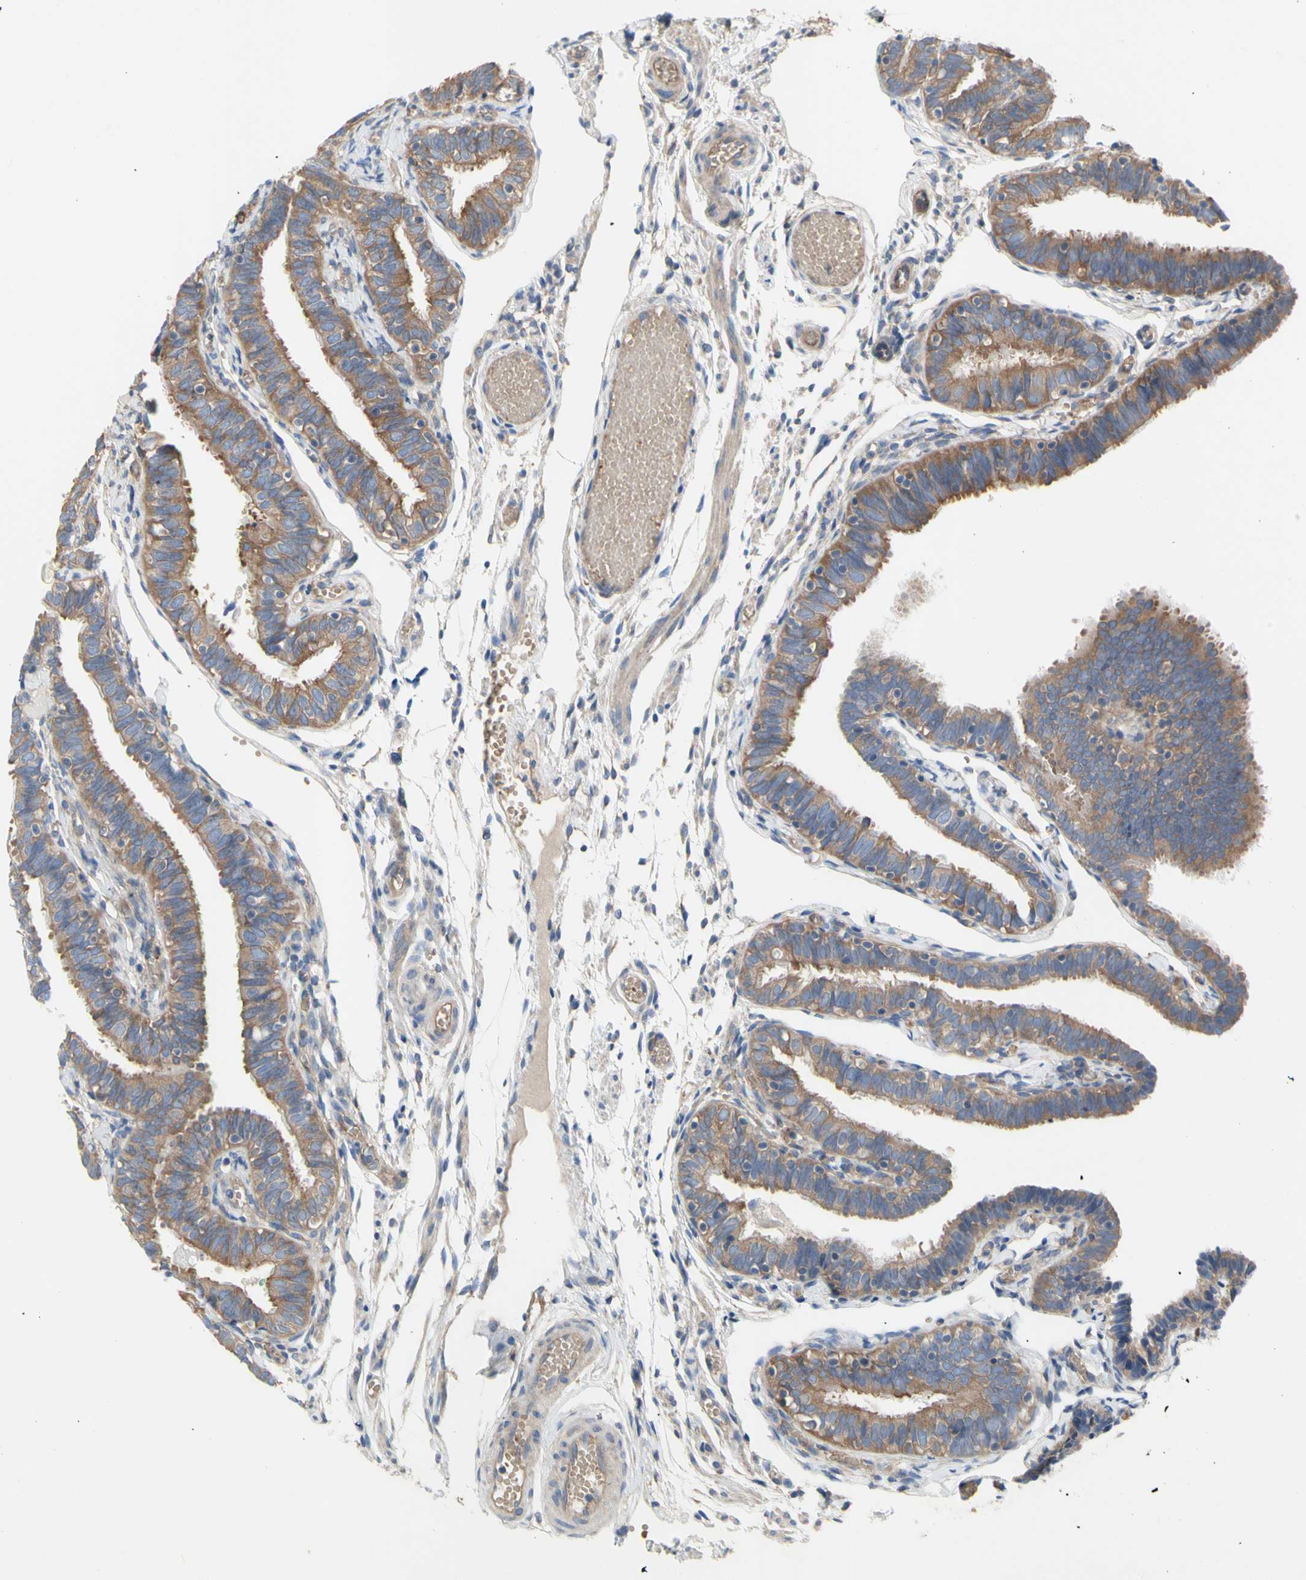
{"staining": {"intensity": "moderate", "quantity": ">75%", "location": "cytoplasmic/membranous"}, "tissue": "fallopian tube", "cell_type": "Glandular cells", "image_type": "normal", "snomed": [{"axis": "morphology", "description": "Normal tissue, NOS"}, {"axis": "topography", "description": "Fallopian tube"}], "caption": "An image of fallopian tube stained for a protein demonstrates moderate cytoplasmic/membranous brown staining in glandular cells.", "gene": "KLC1", "patient": {"sex": "female", "age": 46}}